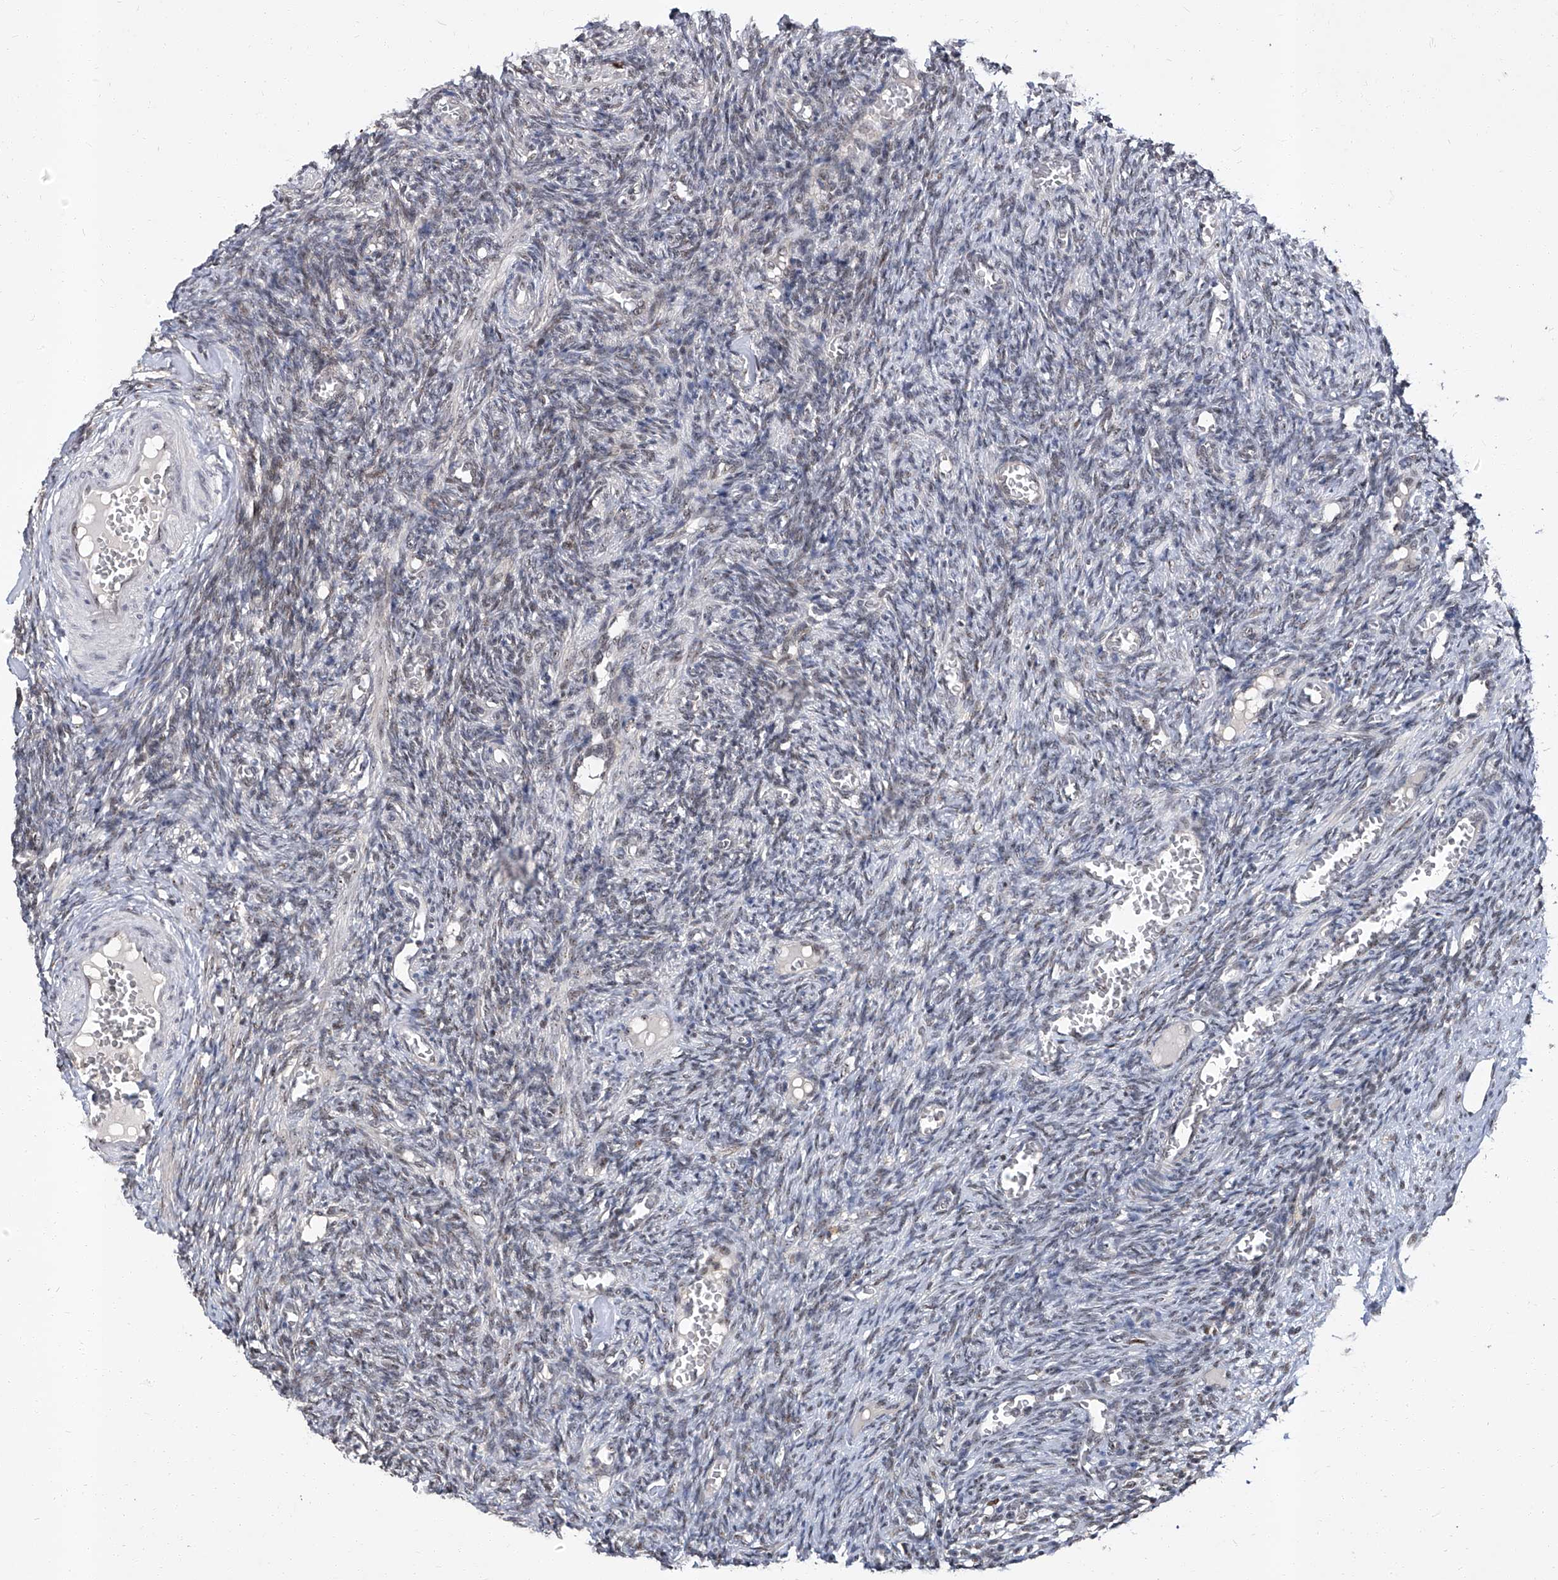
{"staining": {"intensity": "weak", "quantity": "<25%", "location": "nuclear"}, "tissue": "ovary", "cell_type": "Ovarian stroma cells", "image_type": "normal", "snomed": [{"axis": "morphology", "description": "Normal tissue, NOS"}, {"axis": "topography", "description": "Ovary"}], "caption": "Ovarian stroma cells show no significant protein expression in unremarkable ovary.", "gene": "CMTR1", "patient": {"sex": "female", "age": 27}}